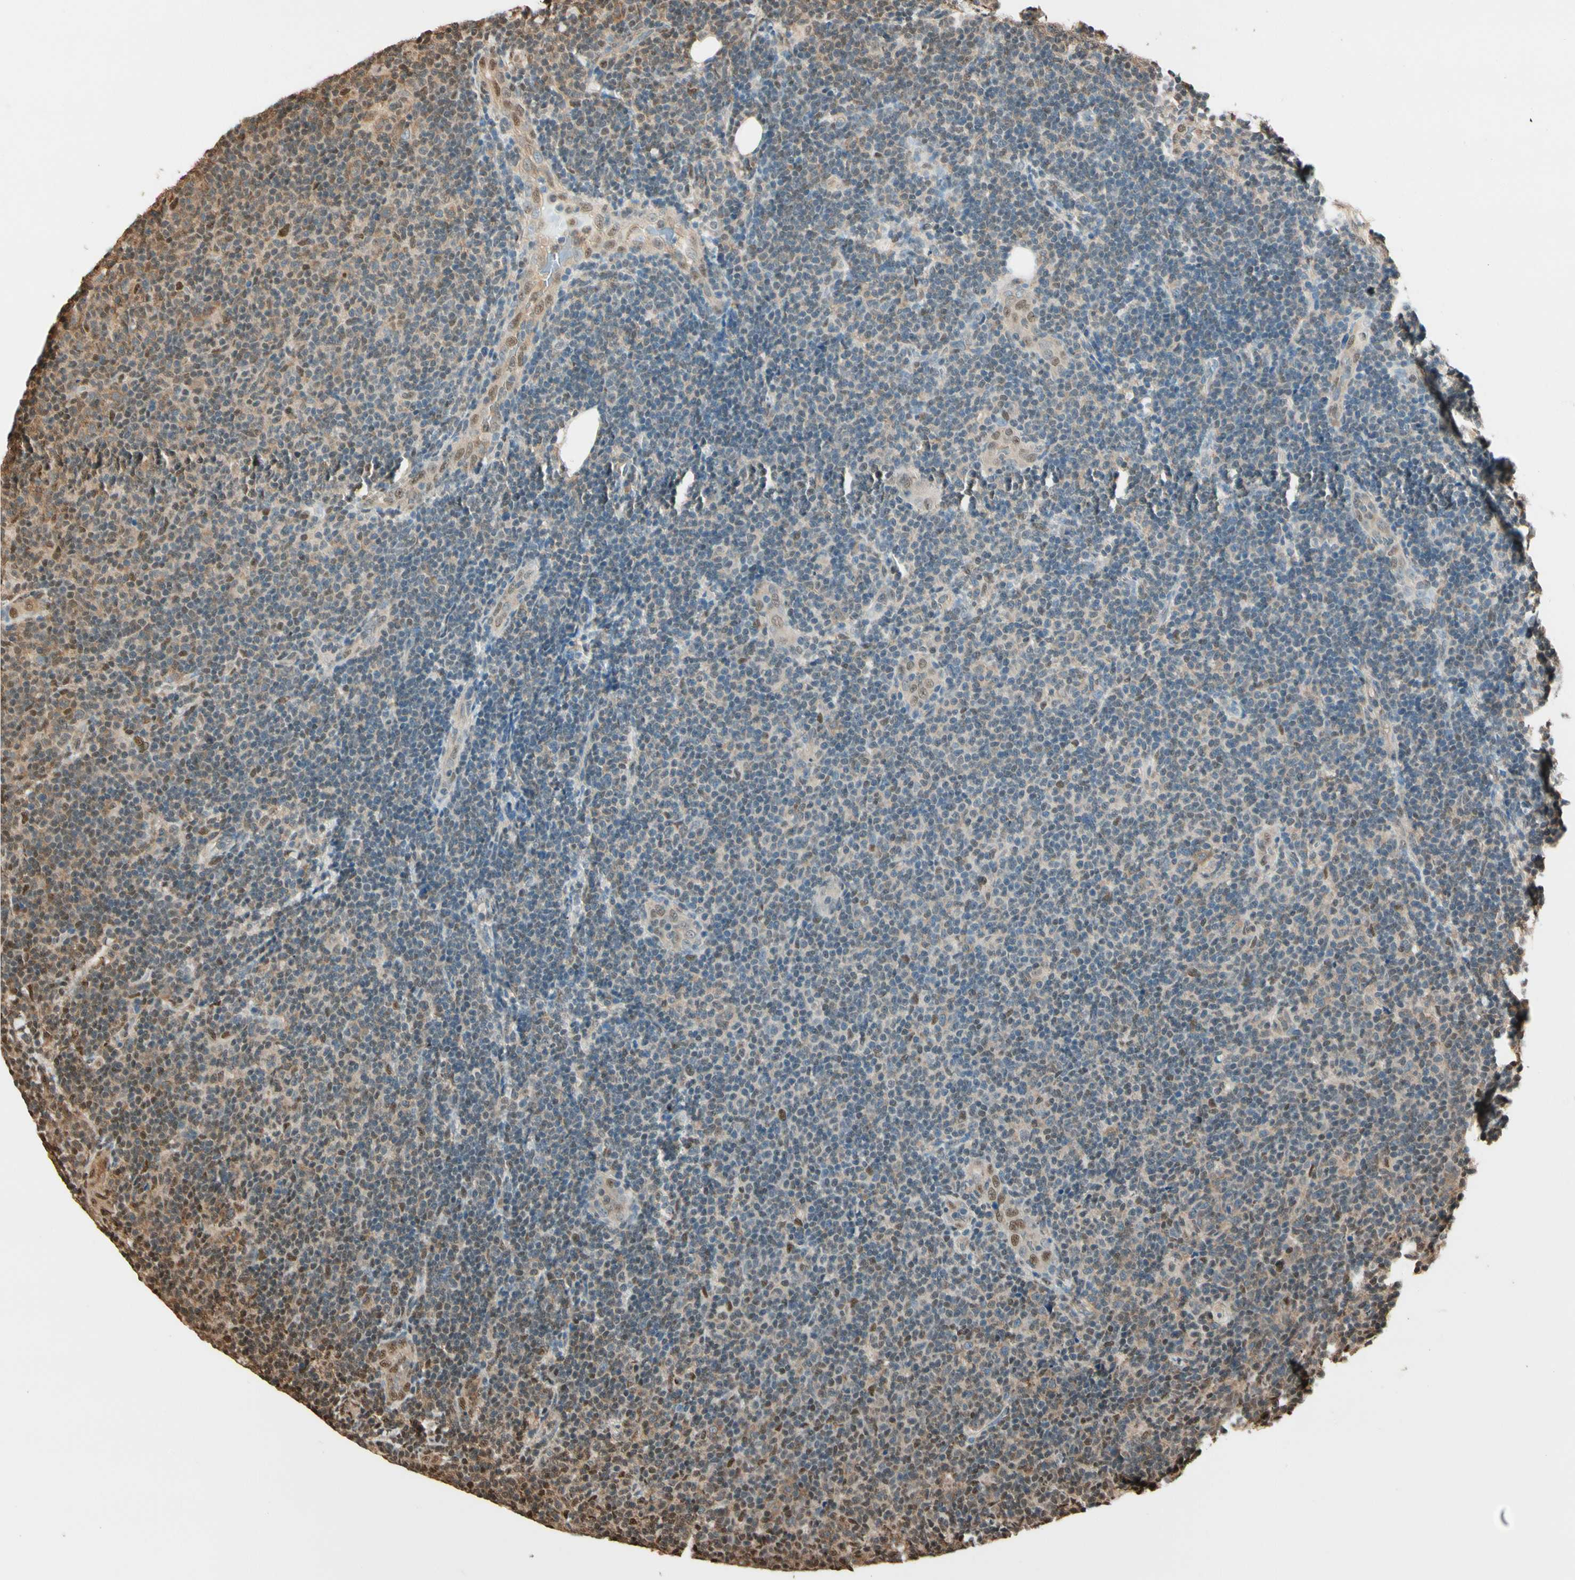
{"staining": {"intensity": "weak", "quantity": "<25%", "location": "cytoplasmic/membranous,nuclear"}, "tissue": "lymphoma", "cell_type": "Tumor cells", "image_type": "cancer", "snomed": [{"axis": "morphology", "description": "Malignant lymphoma, non-Hodgkin's type, Low grade"}, {"axis": "topography", "description": "Lymph node"}], "caption": "A high-resolution micrograph shows IHC staining of lymphoma, which reveals no significant staining in tumor cells. (IHC, brightfield microscopy, high magnification).", "gene": "PNCK", "patient": {"sex": "male", "age": 83}}